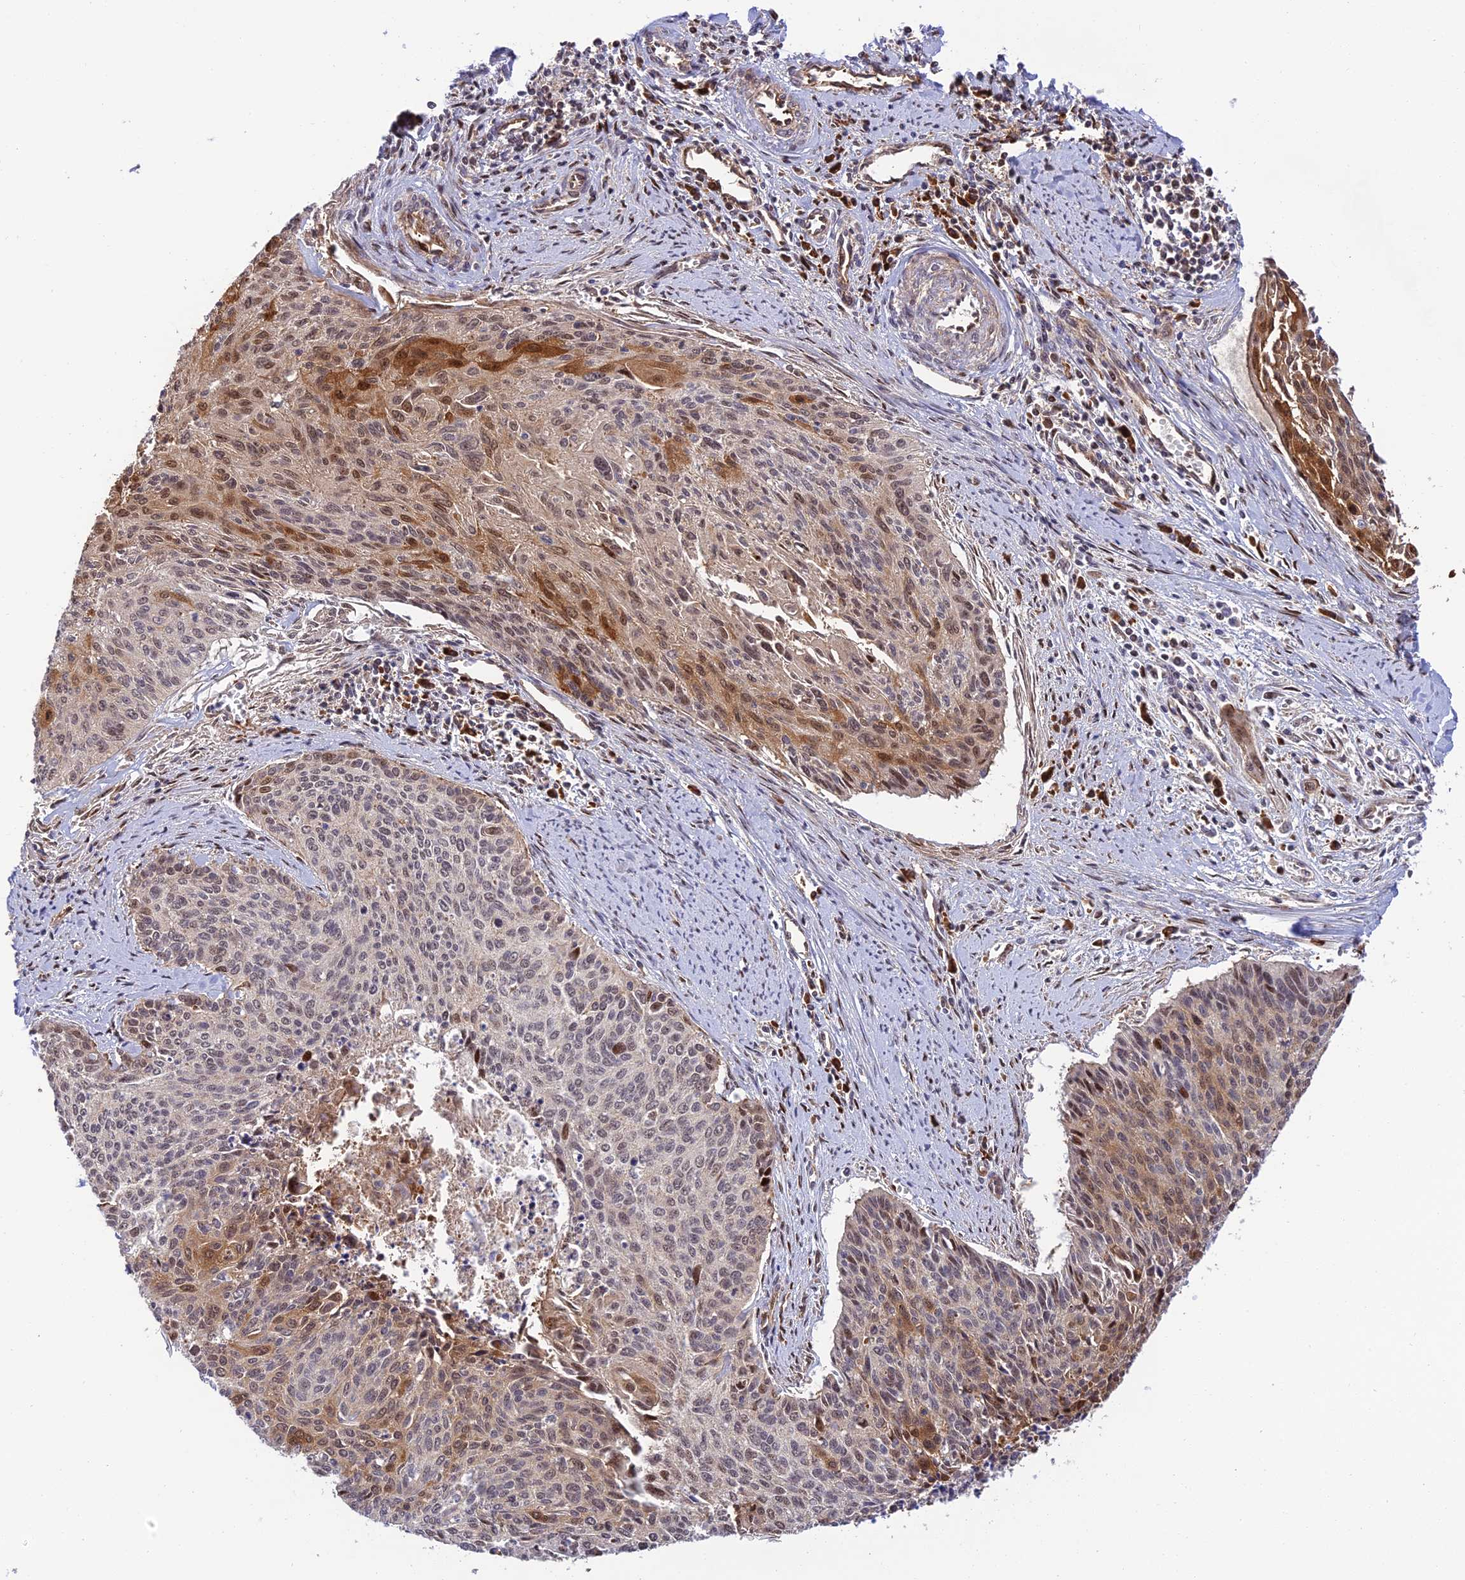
{"staining": {"intensity": "moderate", "quantity": "25%-75%", "location": "cytoplasmic/membranous,nuclear"}, "tissue": "cervical cancer", "cell_type": "Tumor cells", "image_type": "cancer", "snomed": [{"axis": "morphology", "description": "Squamous cell carcinoma, NOS"}, {"axis": "topography", "description": "Cervix"}], "caption": "Brown immunohistochemical staining in cervical squamous cell carcinoma demonstrates moderate cytoplasmic/membranous and nuclear staining in approximately 25%-75% of tumor cells. The staining was performed using DAB (3,3'-diaminobenzidine) to visualize the protein expression in brown, while the nuclei were stained in blue with hematoxylin (Magnification: 20x).", "gene": "ZNF584", "patient": {"sex": "female", "age": 55}}